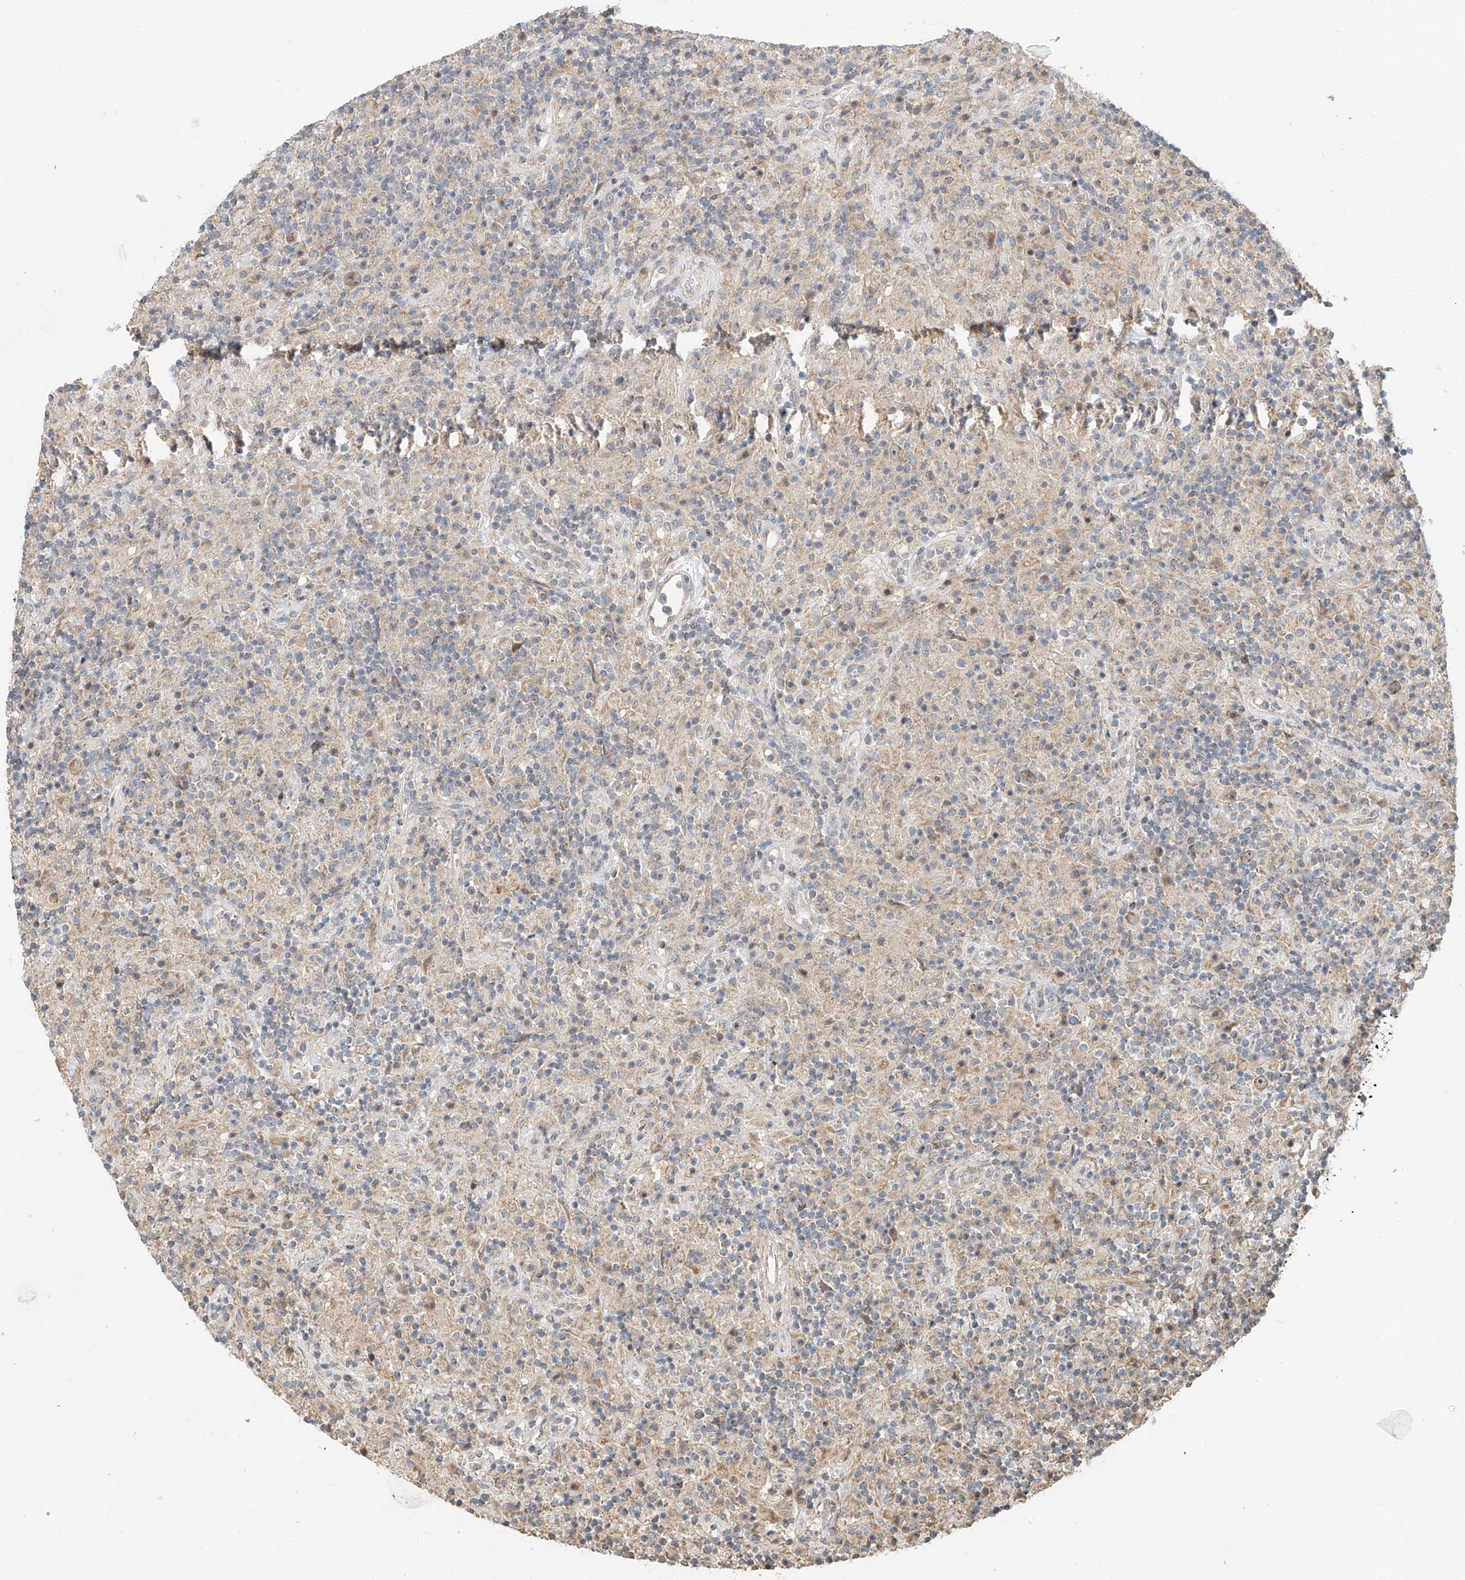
{"staining": {"intensity": "moderate", "quantity": "25%-75%", "location": "cytoplasmic/membranous"}, "tissue": "lymphoma", "cell_type": "Tumor cells", "image_type": "cancer", "snomed": [{"axis": "morphology", "description": "Hodgkin's disease, NOS"}, {"axis": "topography", "description": "Lymph node"}], "caption": "Protein analysis of lymphoma tissue exhibits moderate cytoplasmic/membranous expression in about 25%-75% of tumor cells.", "gene": "TMEM61", "patient": {"sex": "male", "age": 70}}